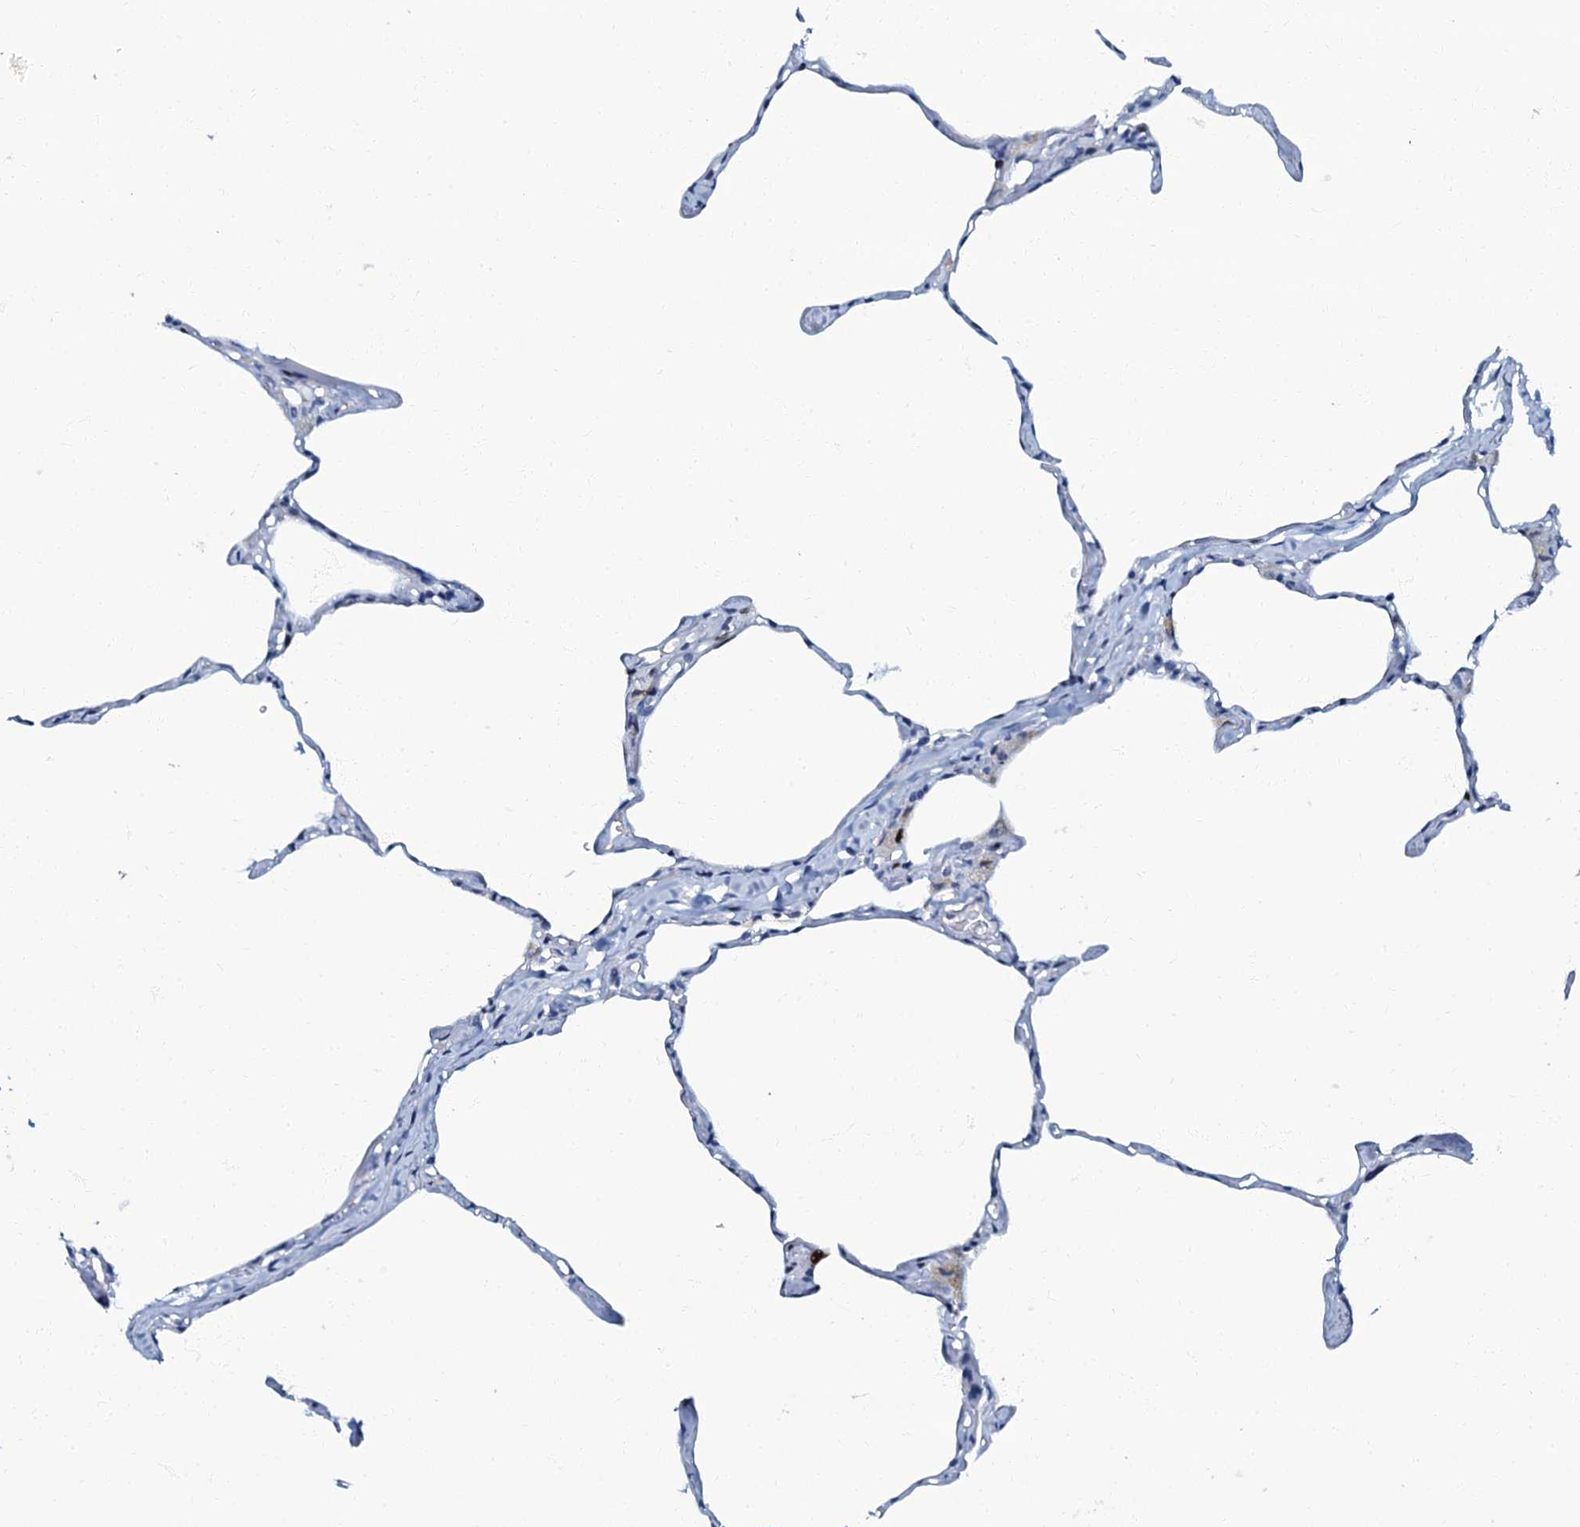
{"staining": {"intensity": "negative", "quantity": "none", "location": "none"}, "tissue": "lung", "cell_type": "Alveolar cells", "image_type": "normal", "snomed": [{"axis": "morphology", "description": "Normal tissue, NOS"}, {"axis": "topography", "description": "Lung"}], "caption": "Alveolar cells show no significant staining in benign lung. The staining was performed using DAB (3,3'-diaminobenzidine) to visualize the protein expression in brown, while the nuclei were stained in blue with hematoxylin (Magnification: 20x).", "gene": "MFSD5", "patient": {"sex": "male", "age": 65}}